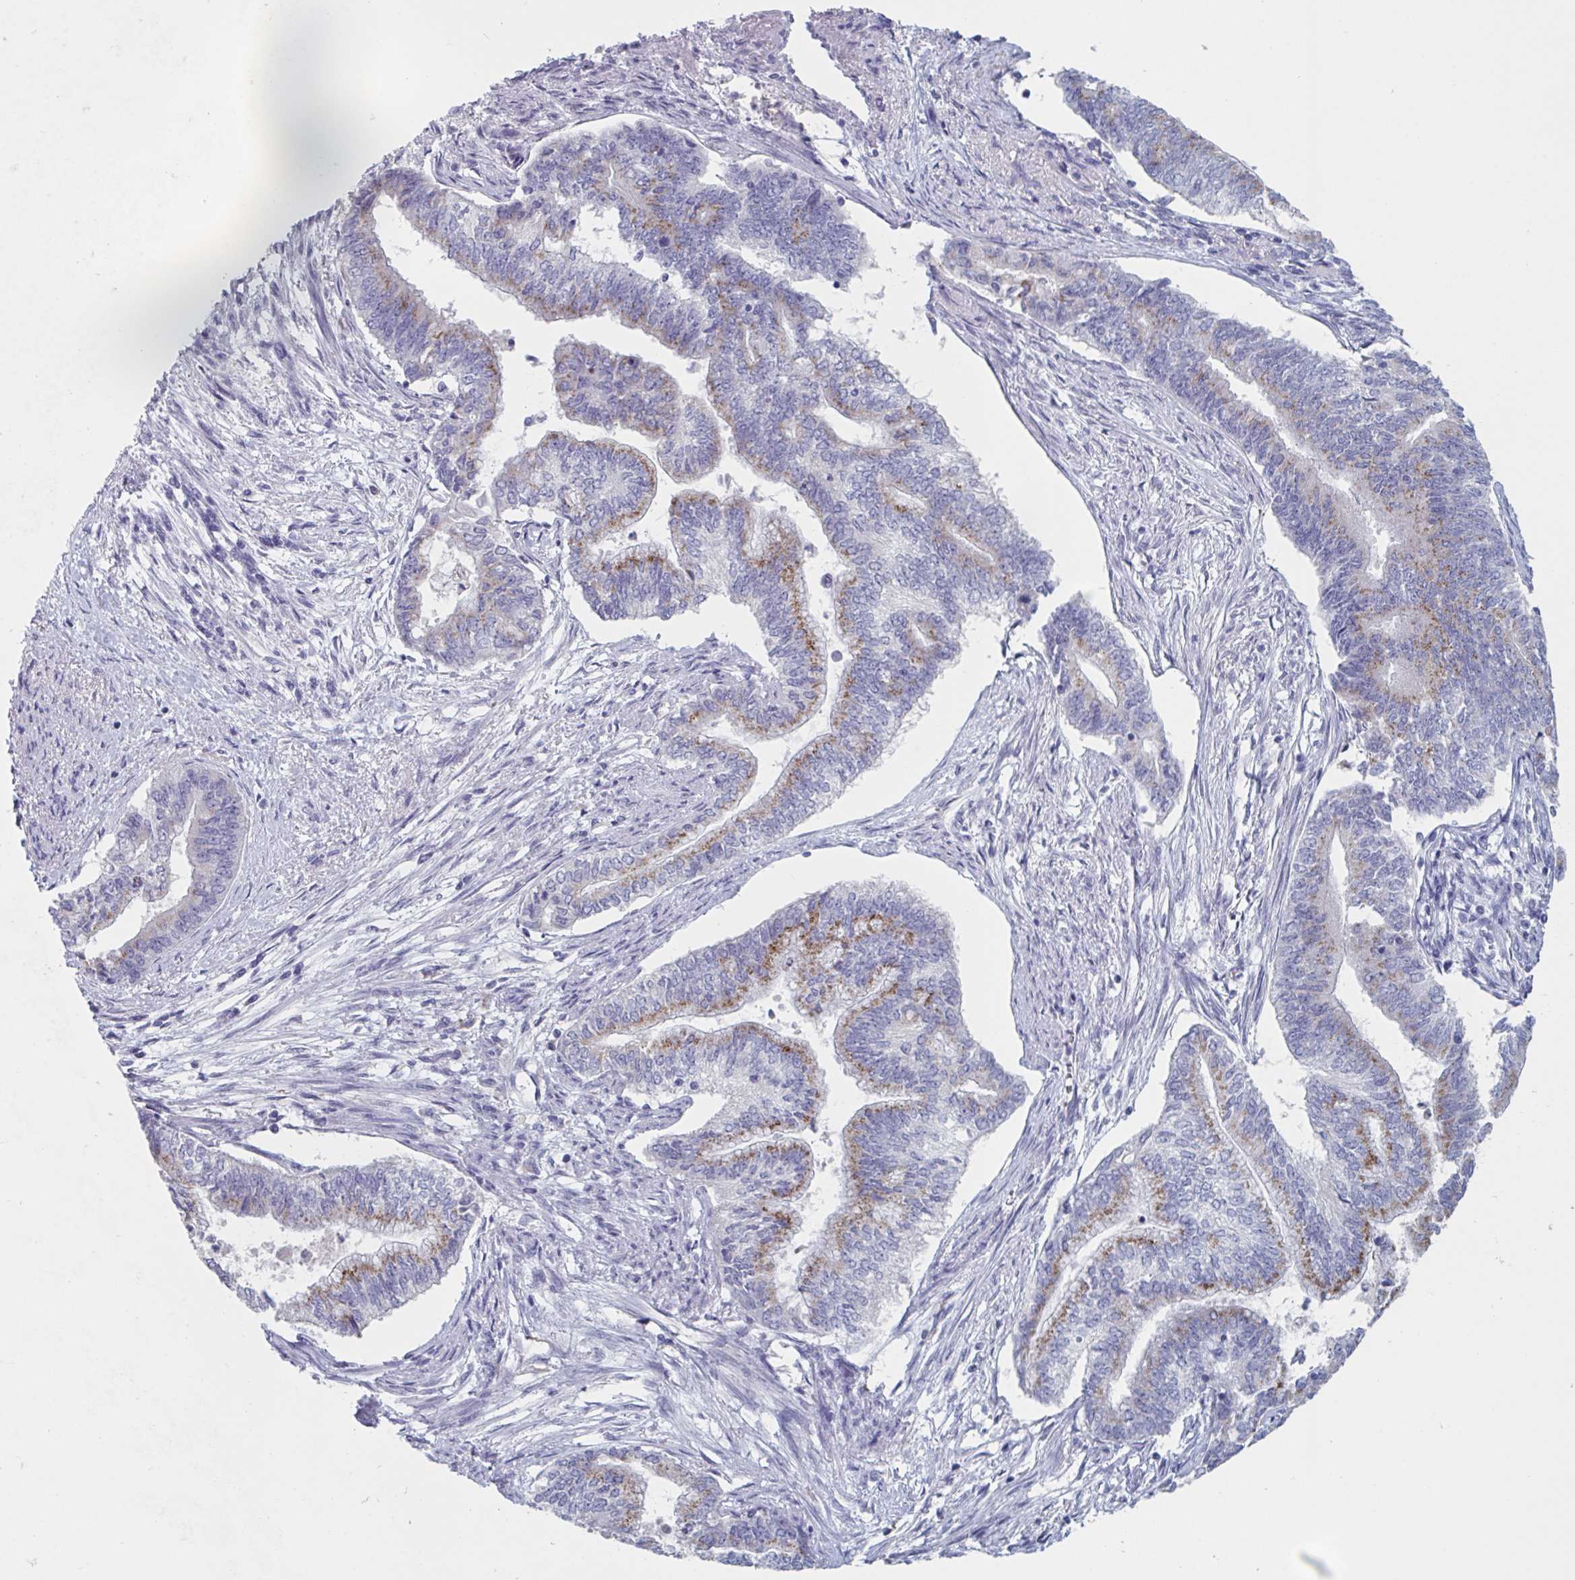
{"staining": {"intensity": "moderate", "quantity": "25%-75%", "location": "cytoplasmic/membranous"}, "tissue": "endometrial cancer", "cell_type": "Tumor cells", "image_type": "cancer", "snomed": [{"axis": "morphology", "description": "Adenocarcinoma, NOS"}, {"axis": "topography", "description": "Endometrium"}], "caption": "Human endometrial adenocarcinoma stained for a protein (brown) exhibits moderate cytoplasmic/membranous positive expression in about 25%-75% of tumor cells.", "gene": "NDUFC2", "patient": {"sex": "female", "age": 65}}